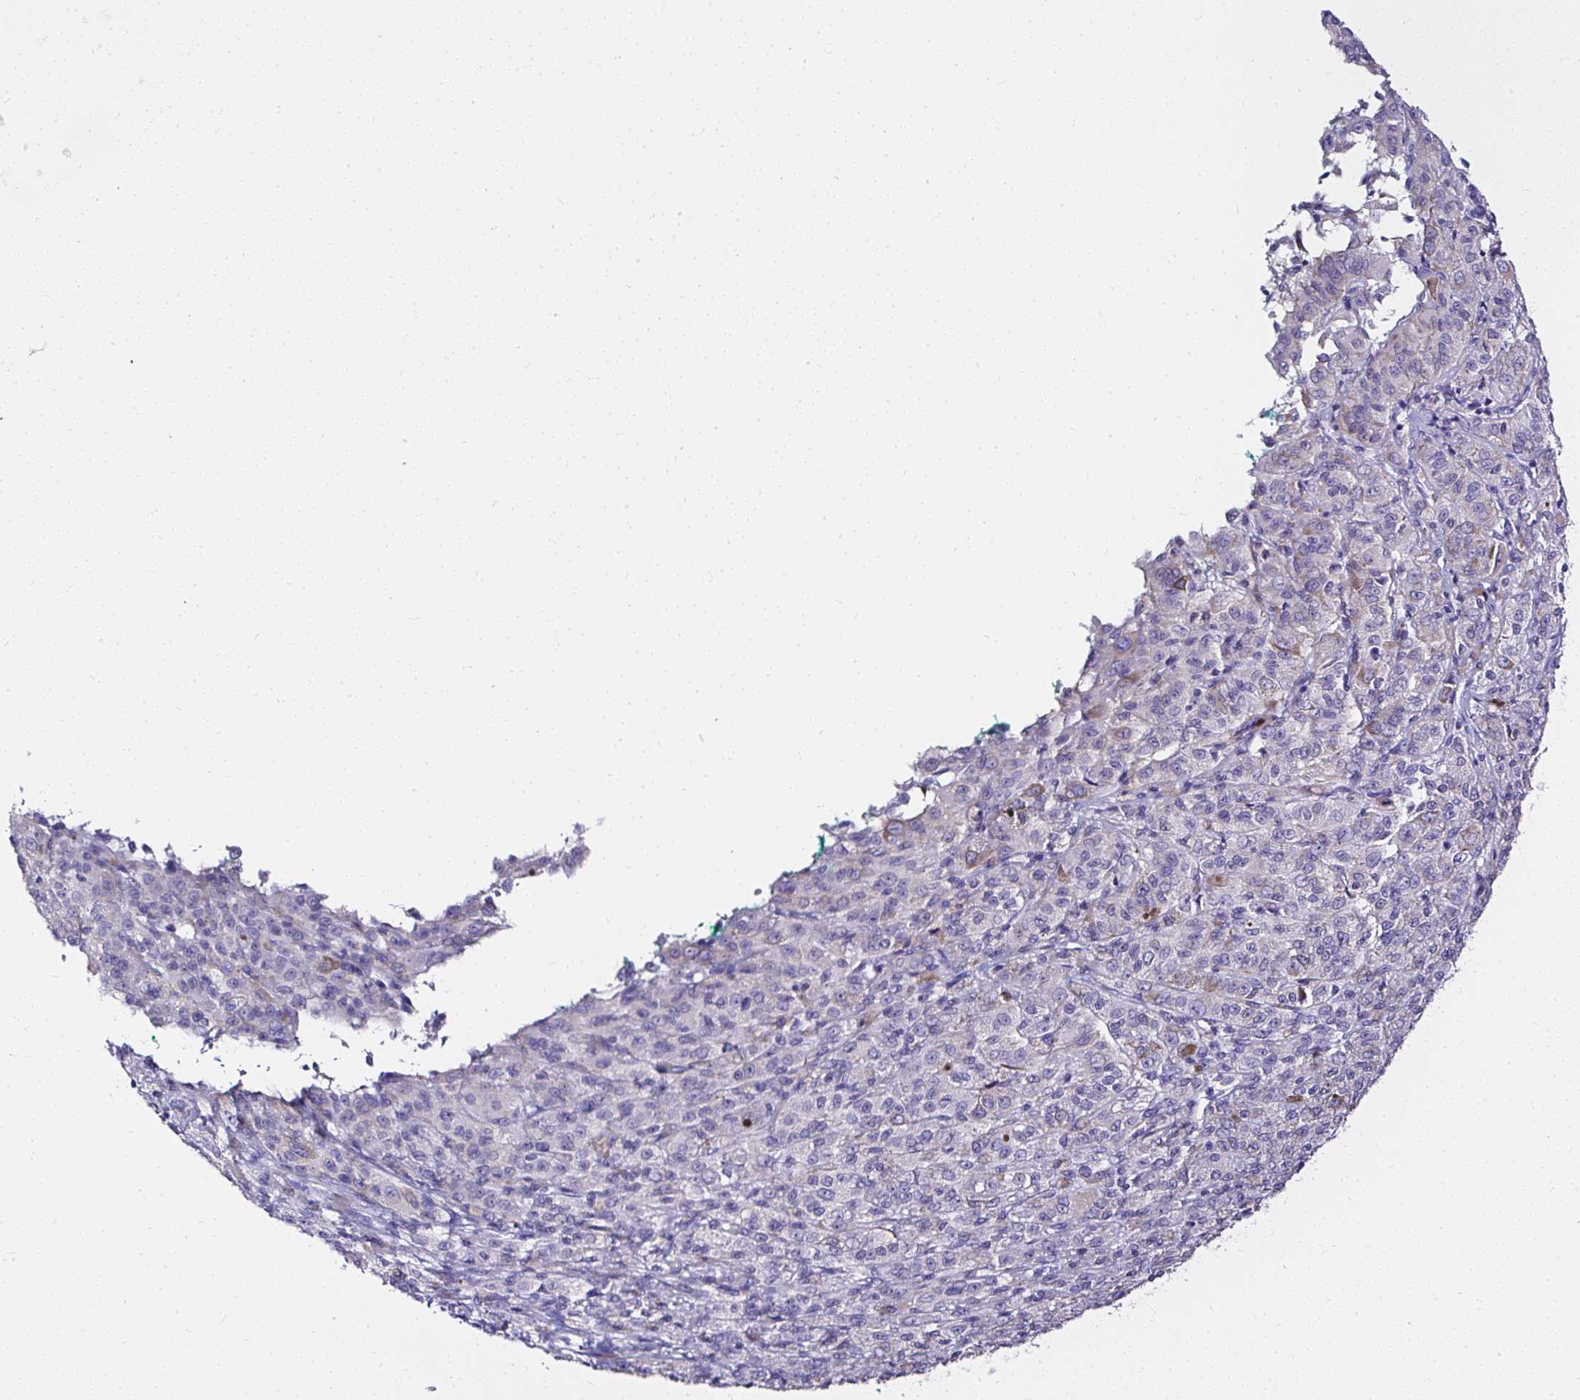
{"staining": {"intensity": "negative", "quantity": "none", "location": "none"}, "tissue": "melanoma", "cell_type": "Tumor cells", "image_type": "cancer", "snomed": [{"axis": "morphology", "description": "Malignant melanoma, NOS"}, {"axis": "topography", "description": "Skin"}], "caption": "Tumor cells are negative for brown protein staining in malignant melanoma.", "gene": "ATP2A1", "patient": {"sex": "female", "age": 52}}